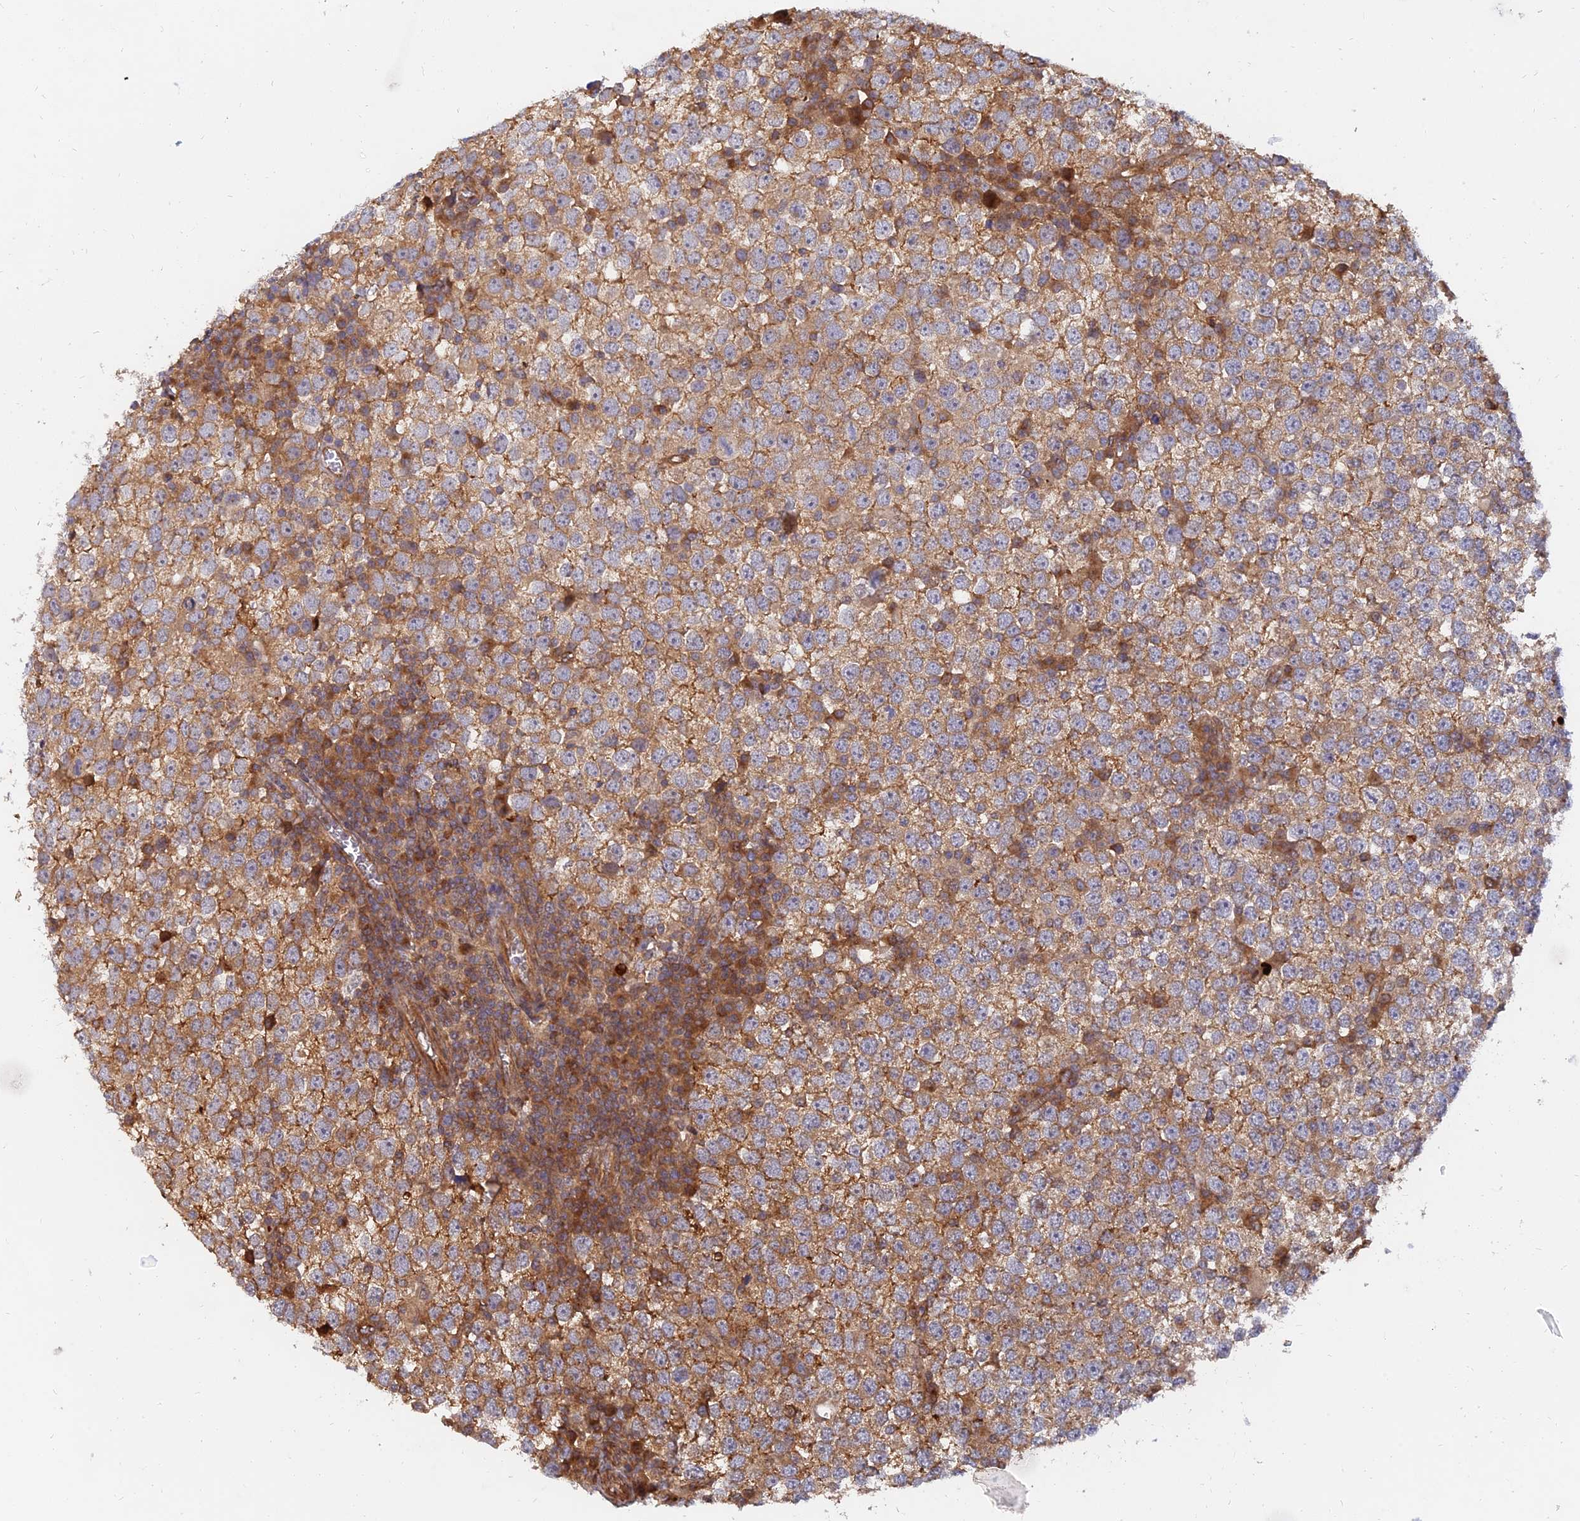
{"staining": {"intensity": "moderate", "quantity": ">75%", "location": "cytoplasmic/membranous"}, "tissue": "testis cancer", "cell_type": "Tumor cells", "image_type": "cancer", "snomed": [{"axis": "morphology", "description": "Seminoma, NOS"}, {"axis": "topography", "description": "Testis"}], "caption": "There is medium levels of moderate cytoplasmic/membranous staining in tumor cells of testis seminoma, as demonstrated by immunohistochemical staining (brown color).", "gene": "WDR41", "patient": {"sex": "male", "age": 65}}